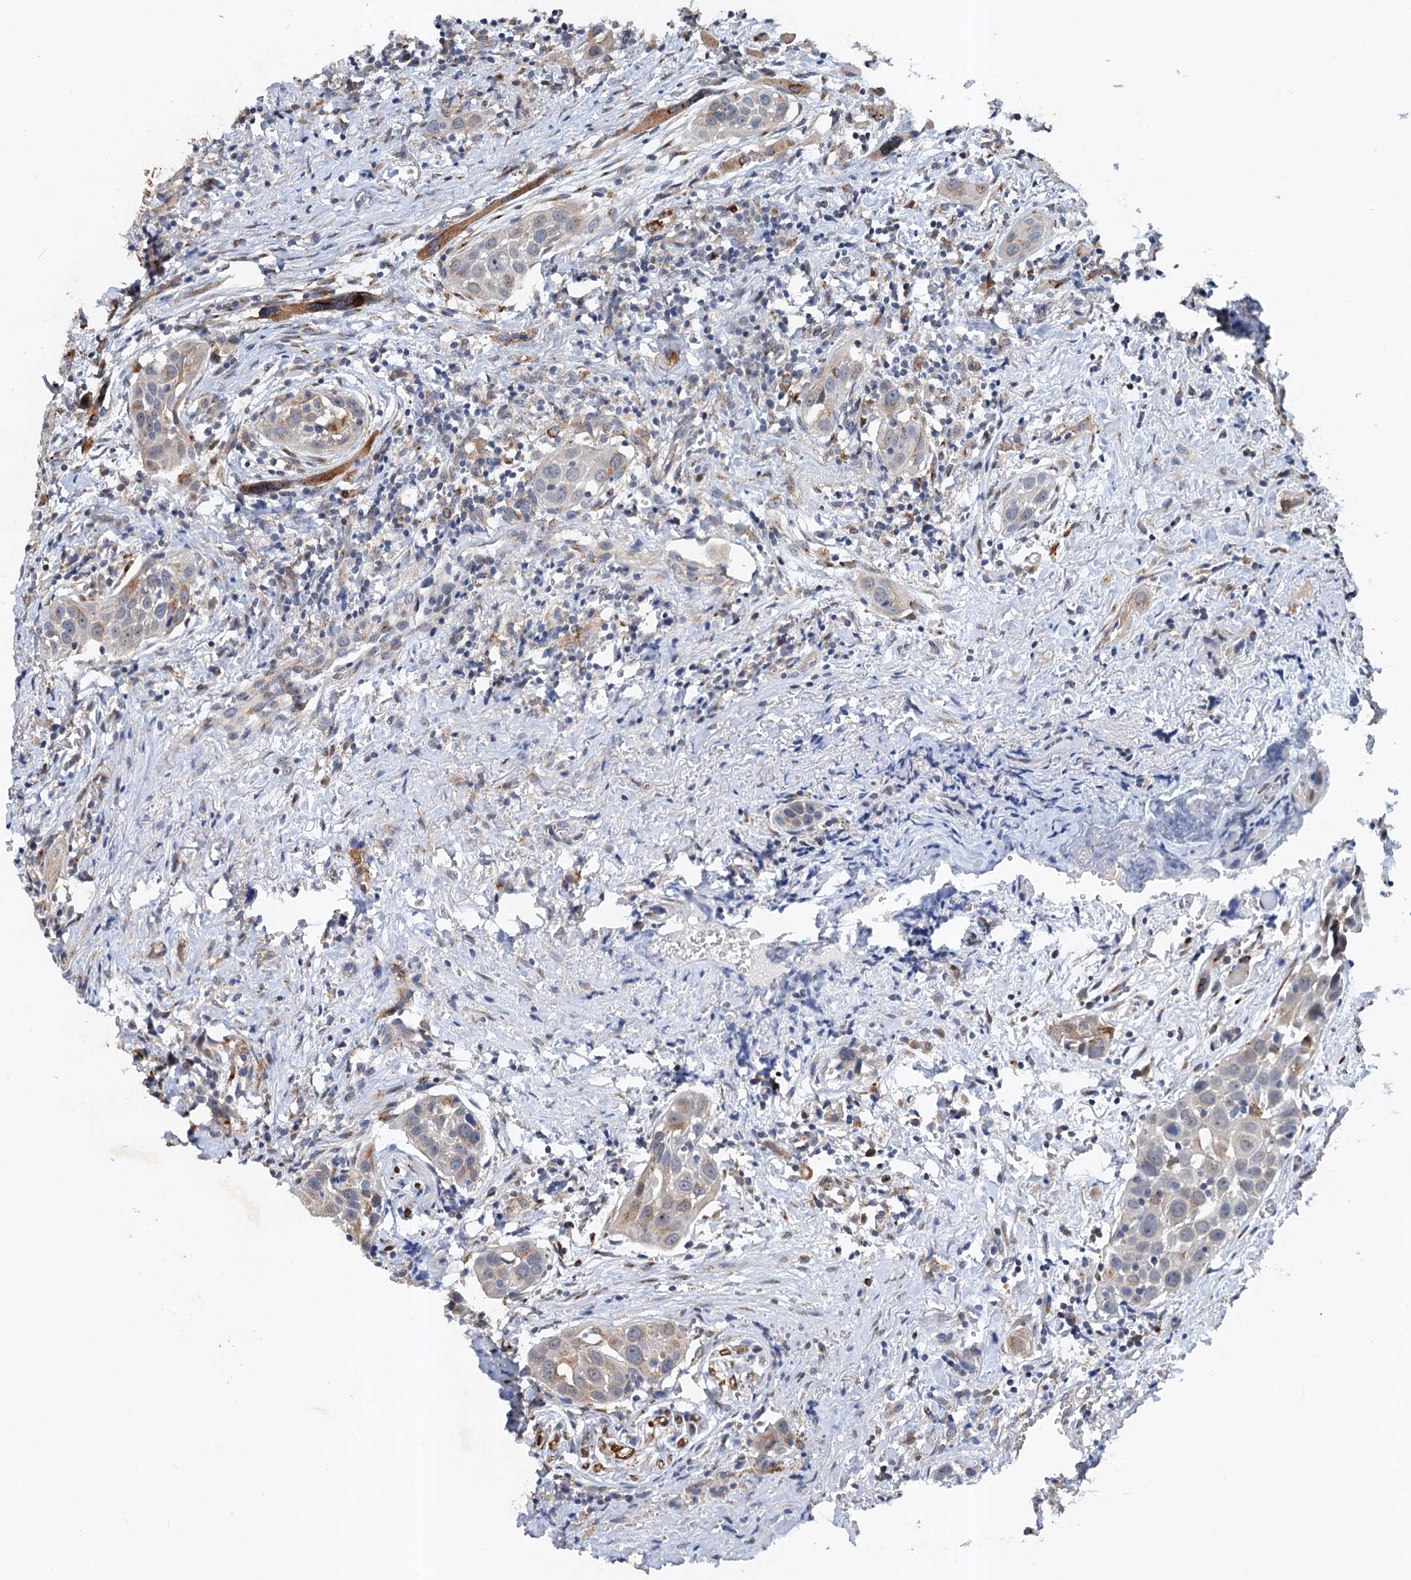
{"staining": {"intensity": "negative", "quantity": "none", "location": "none"}, "tissue": "head and neck cancer", "cell_type": "Tumor cells", "image_type": "cancer", "snomed": [{"axis": "morphology", "description": "Squamous cell carcinoma, NOS"}, {"axis": "topography", "description": "Oral tissue"}, {"axis": "topography", "description": "Head-Neck"}], "caption": "Immunohistochemistry micrograph of neoplastic tissue: human head and neck cancer stained with DAB shows no significant protein expression in tumor cells.", "gene": "NBEA", "patient": {"sex": "female", "age": 50}}